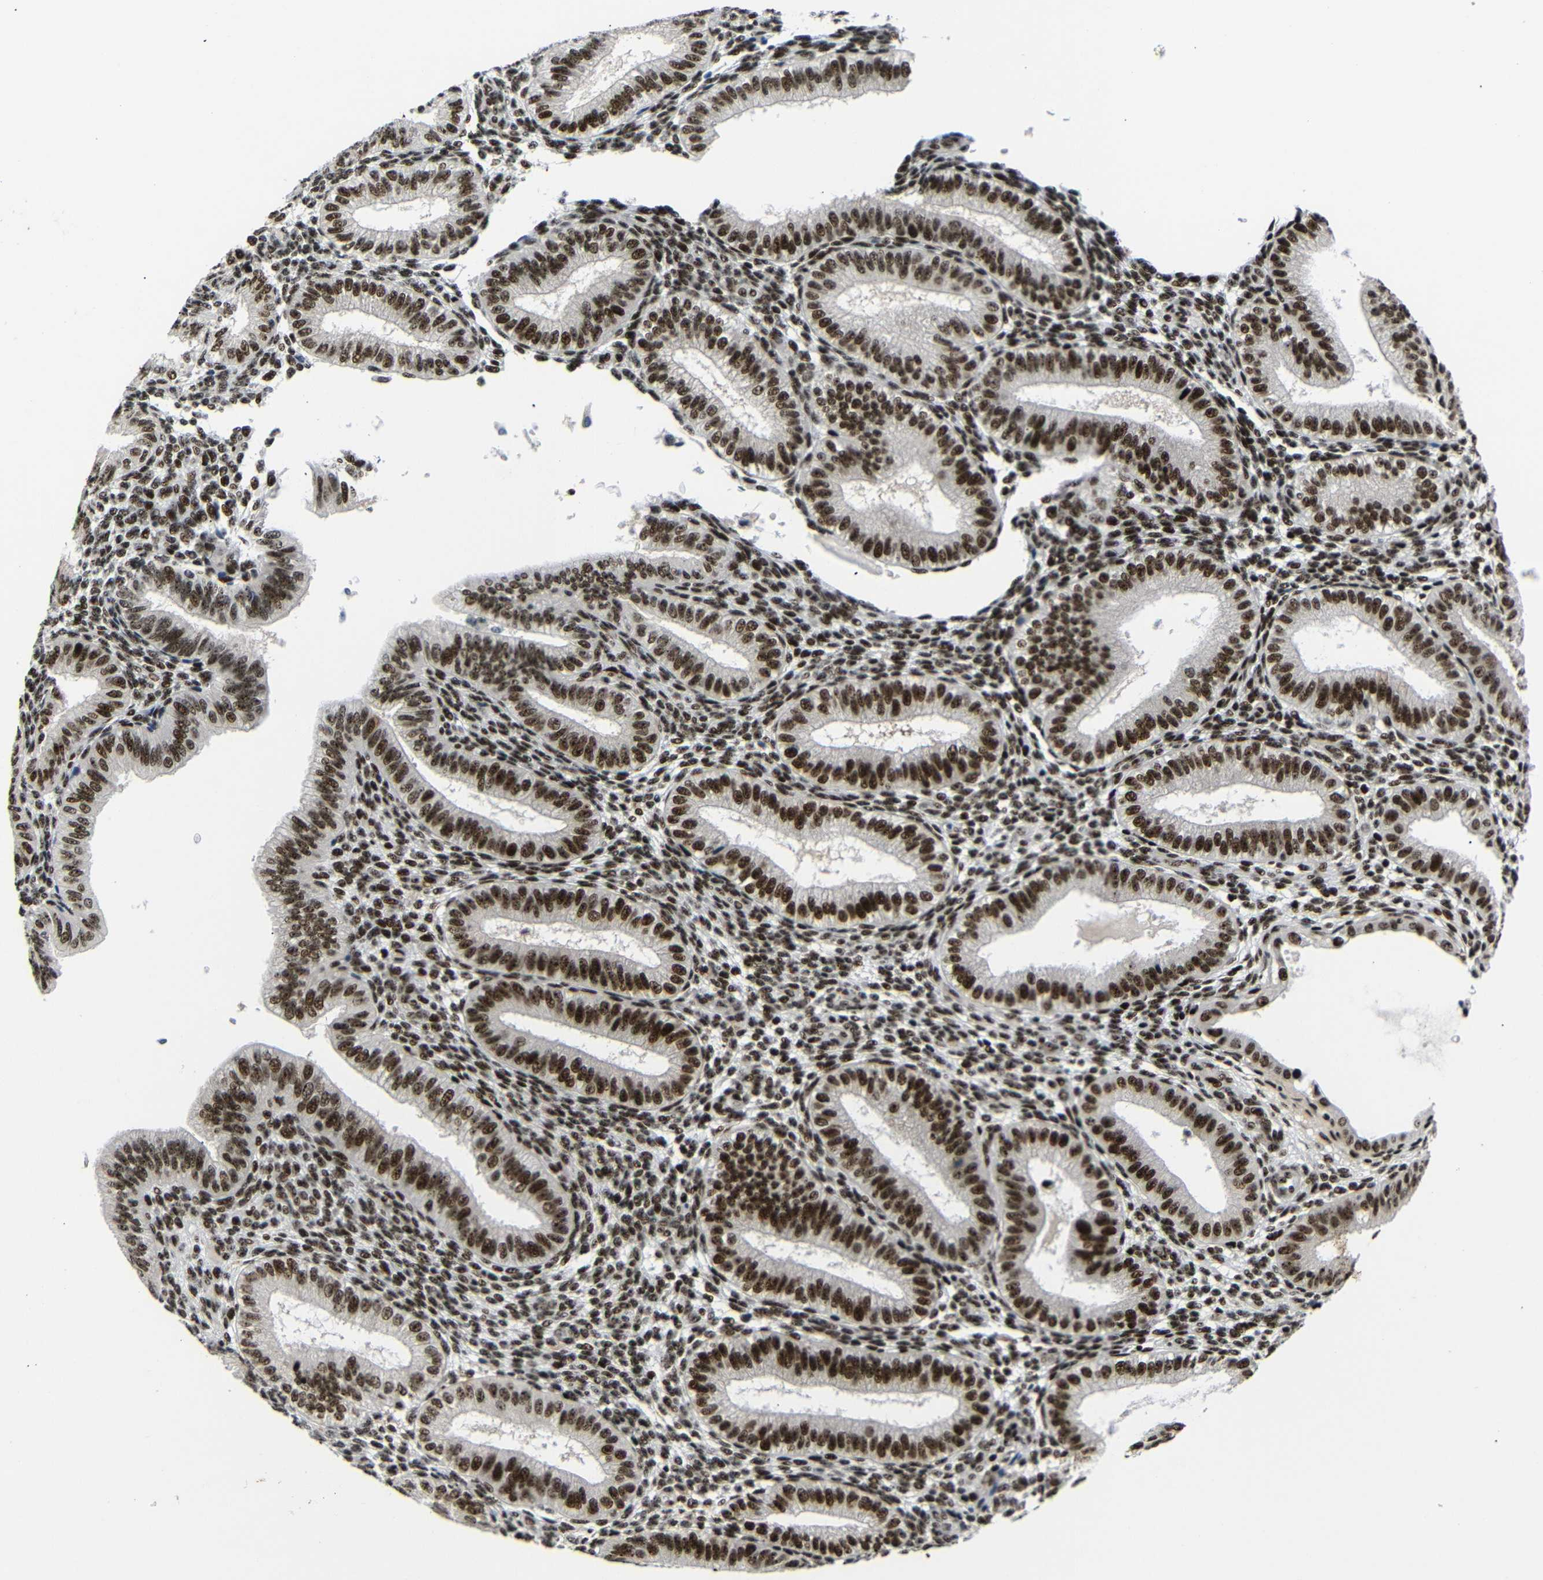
{"staining": {"intensity": "strong", "quantity": "25%-75%", "location": "nuclear"}, "tissue": "endometrium", "cell_type": "Cells in endometrial stroma", "image_type": "normal", "snomed": [{"axis": "morphology", "description": "Normal tissue, NOS"}, {"axis": "topography", "description": "Endometrium"}], "caption": "The histopathology image exhibits staining of normal endometrium, revealing strong nuclear protein staining (brown color) within cells in endometrial stroma. Ihc stains the protein in brown and the nuclei are stained blue.", "gene": "SETDB2", "patient": {"sex": "female", "age": 39}}